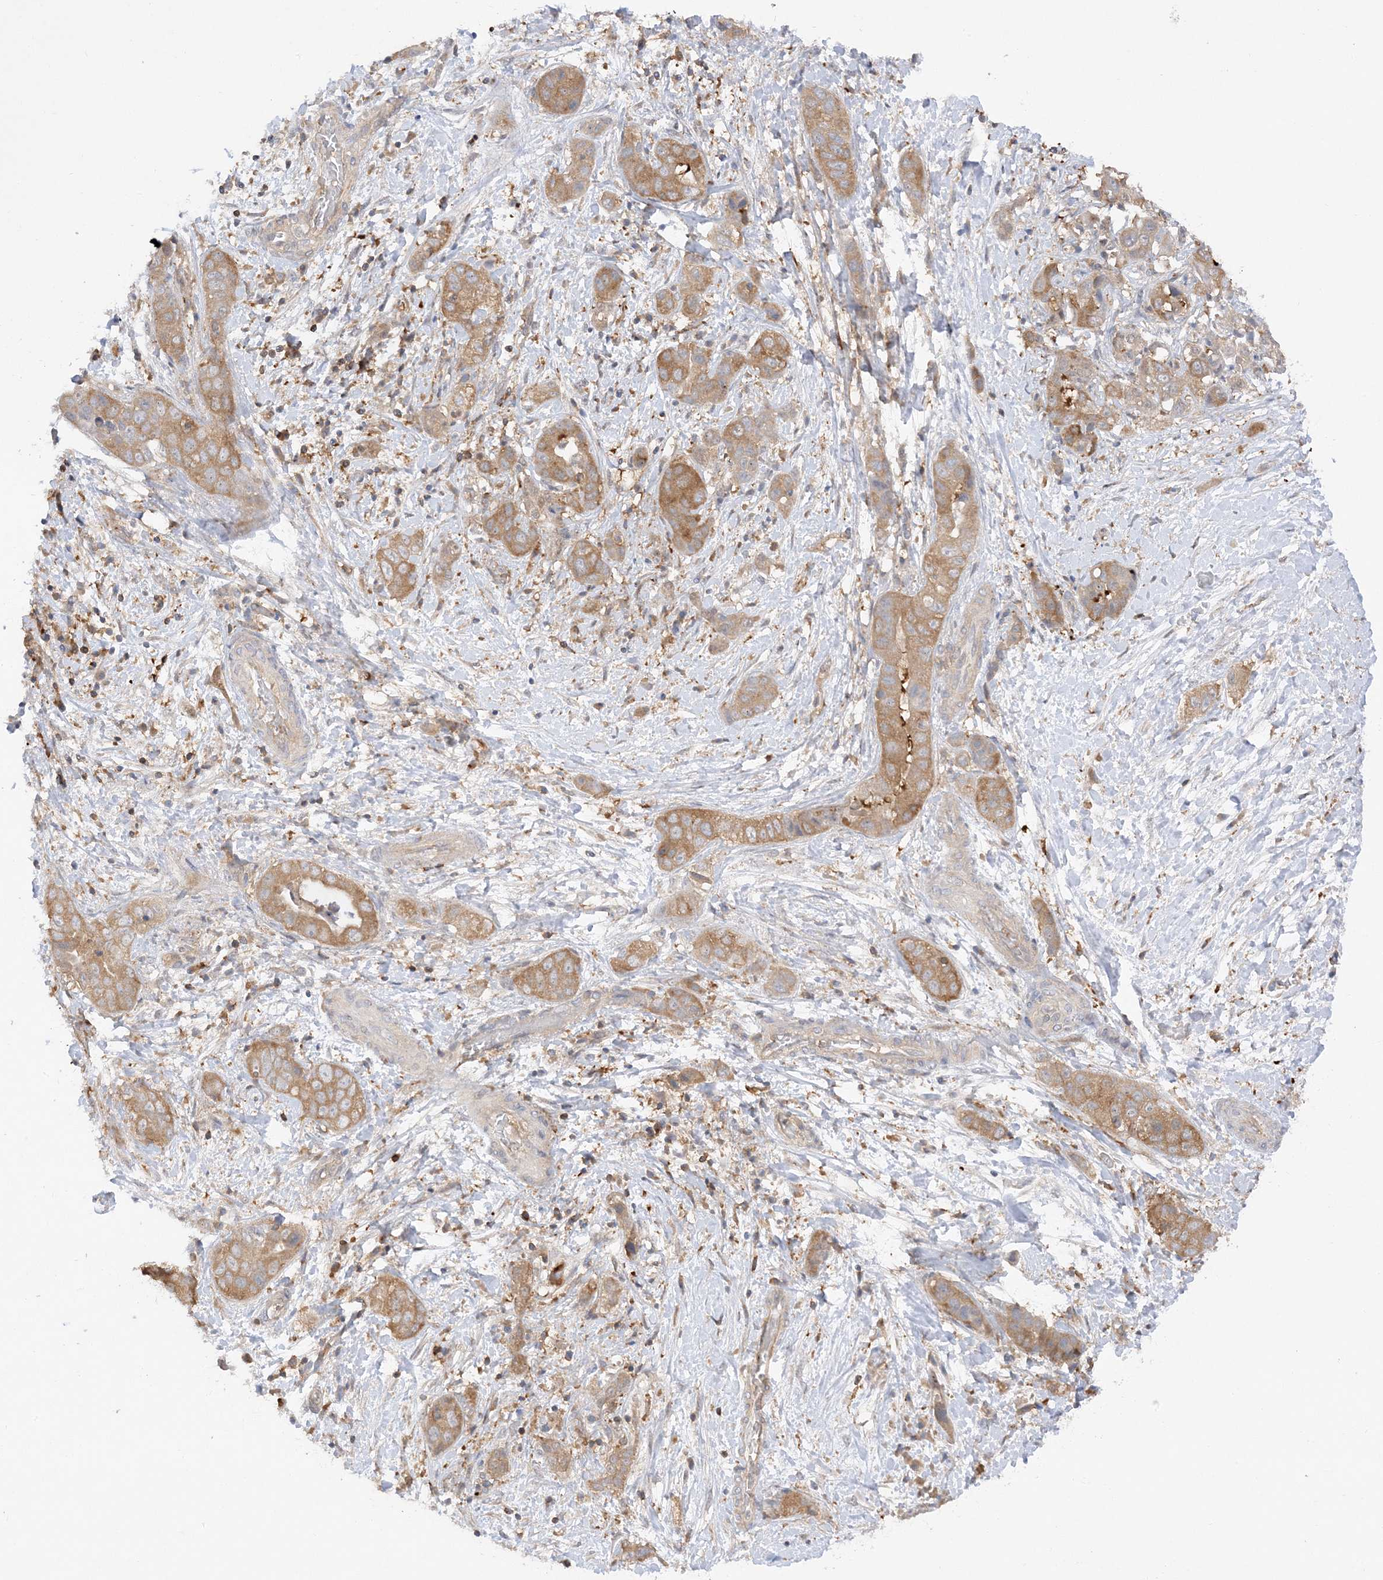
{"staining": {"intensity": "moderate", "quantity": ">75%", "location": "cytoplasmic/membranous"}, "tissue": "liver cancer", "cell_type": "Tumor cells", "image_type": "cancer", "snomed": [{"axis": "morphology", "description": "Cholangiocarcinoma"}, {"axis": "topography", "description": "Liver"}], "caption": "This histopathology image shows IHC staining of human cholangiocarcinoma (liver), with medium moderate cytoplasmic/membranous staining in approximately >75% of tumor cells.", "gene": "PHACTR2", "patient": {"sex": "female", "age": 52}}